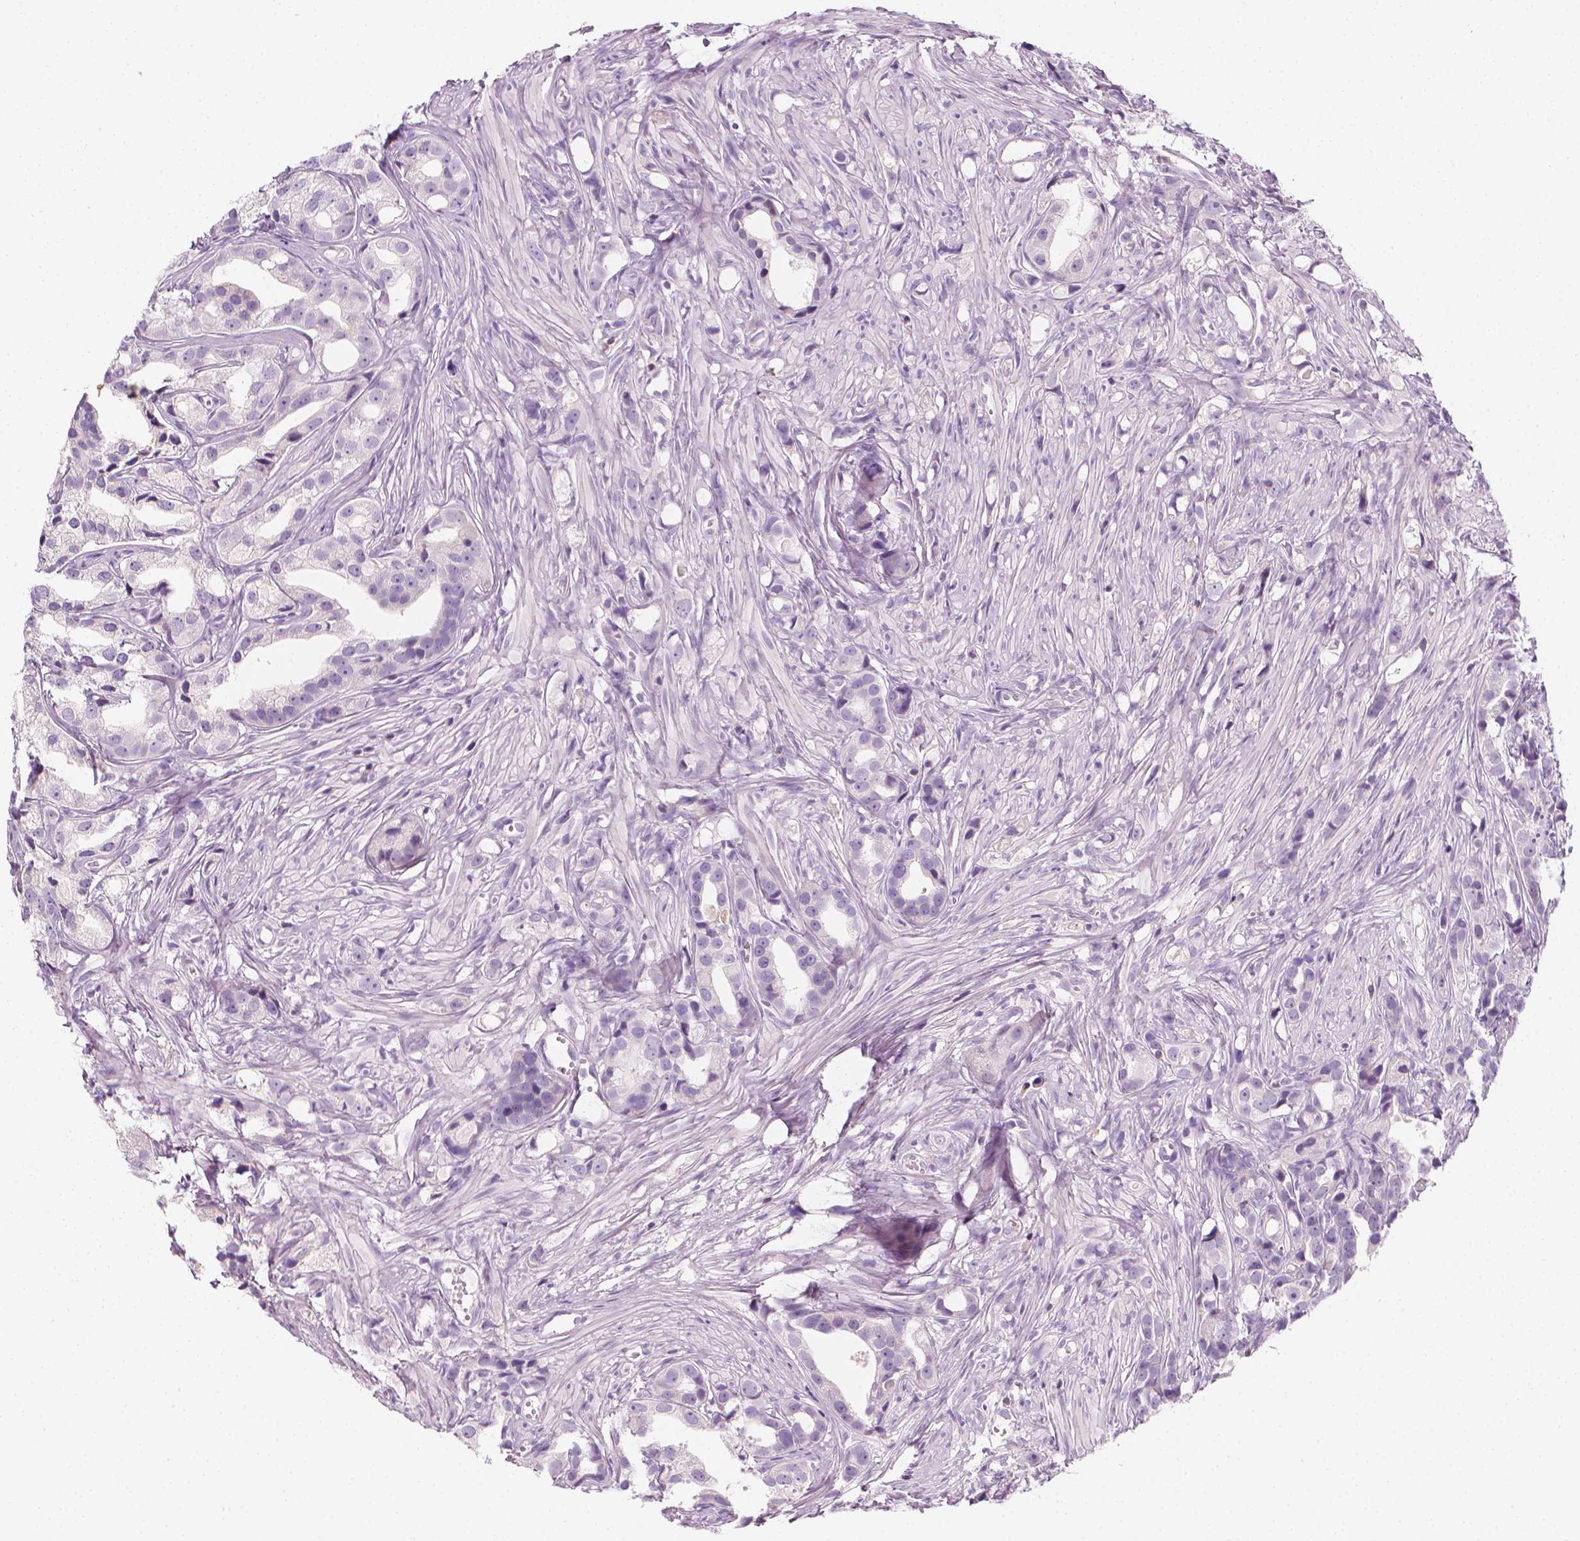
{"staining": {"intensity": "negative", "quantity": "none", "location": "none"}, "tissue": "prostate cancer", "cell_type": "Tumor cells", "image_type": "cancer", "snomed": [{"axis": "morphology", "description": "Adenocarcinoma, High grade"}, {"axis": "topography", "description": "Prostate"}], "caption": "Immunohistochemistry (IHC) photomicrograph of neoplastic tissue: human adenocarcinoma (high-grade) (prostate) stained with DAB reveals no significant protein expression in tumor cells.", "gene": "DCAF8L1", "patient": {"sex": "male", "age": 75}}